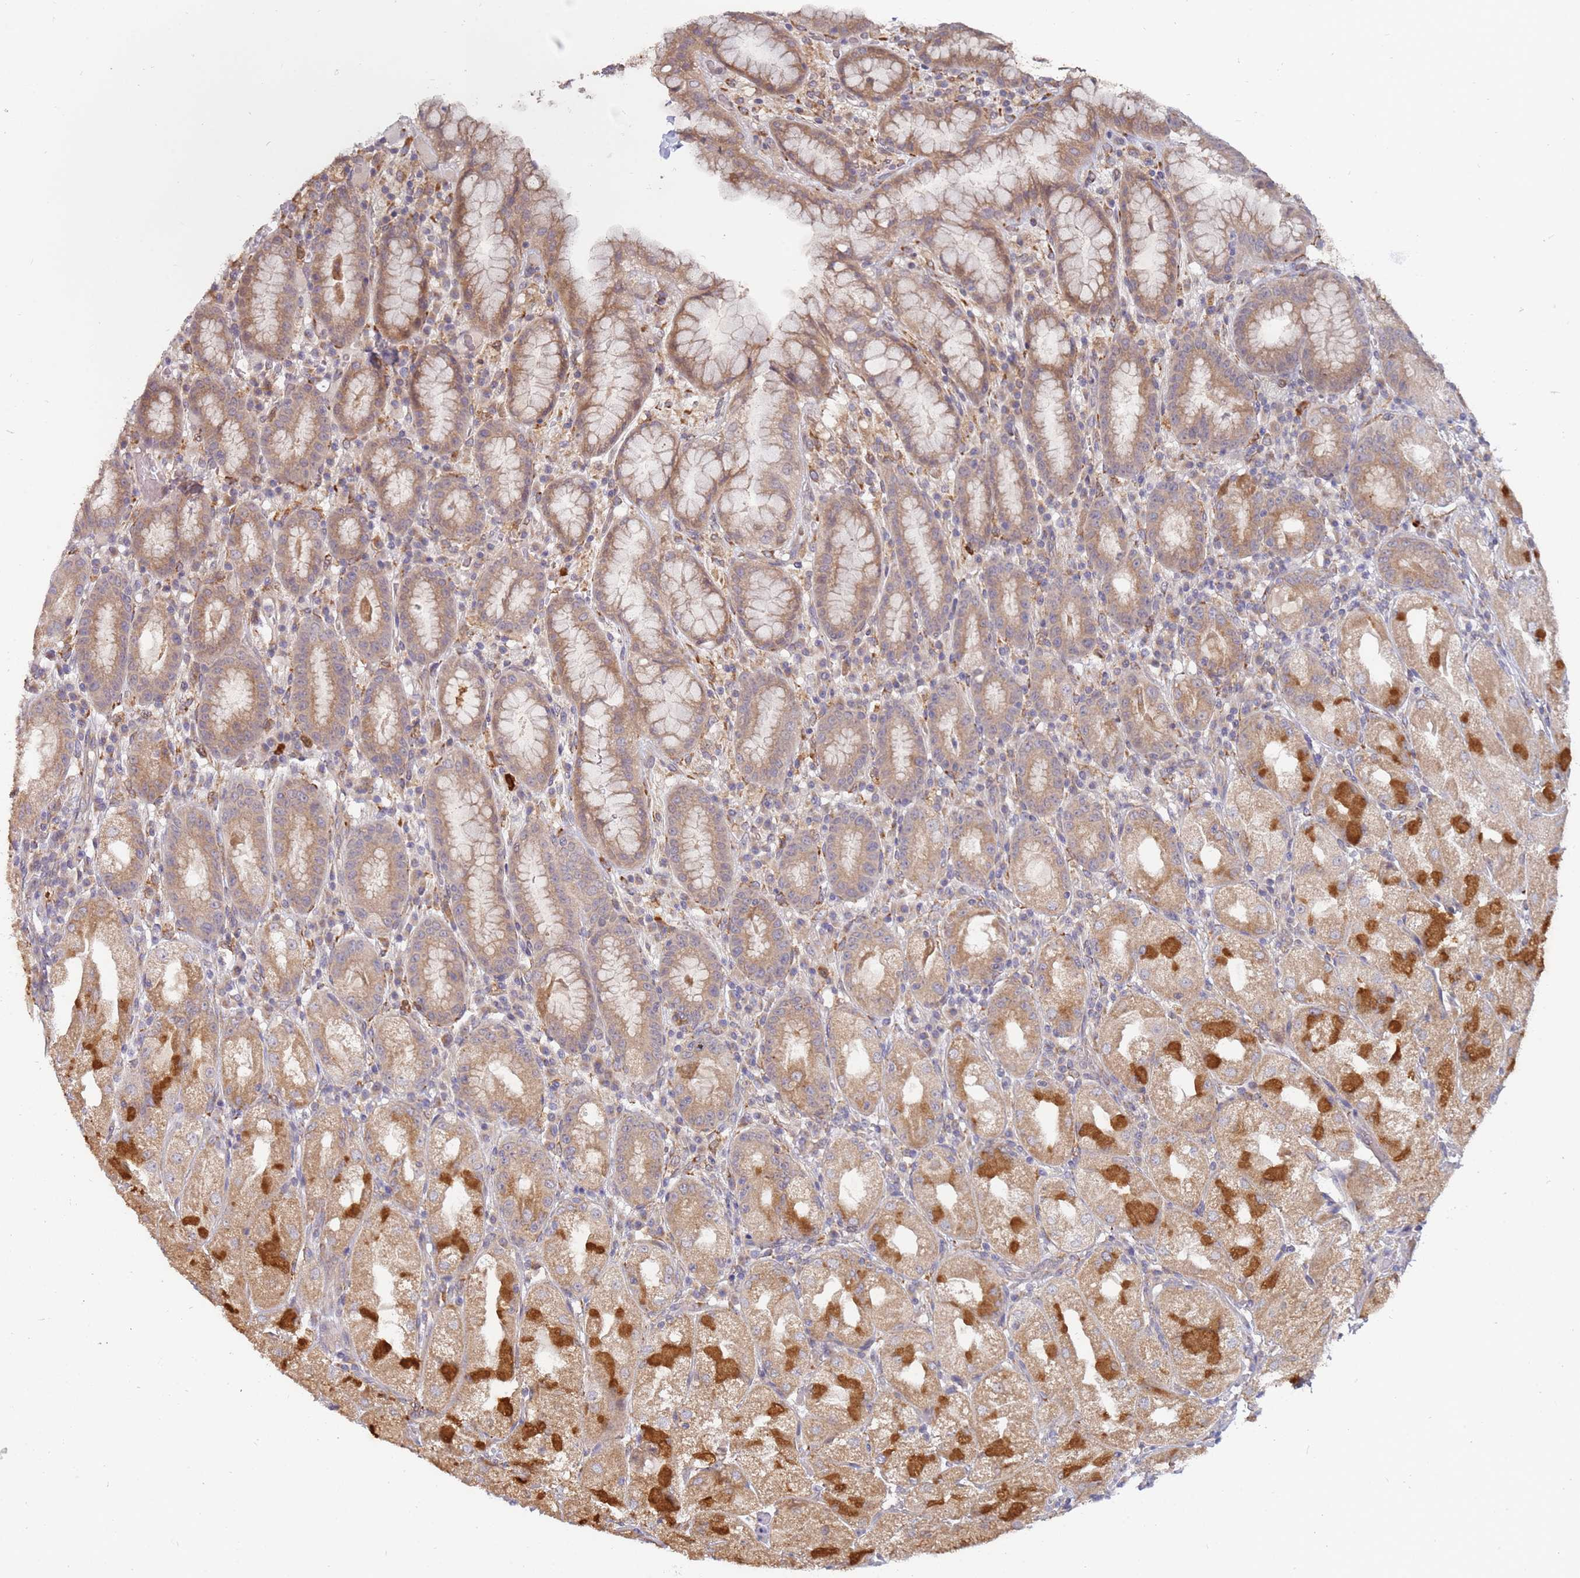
{"staining": {"intensity": "strong", "quantity": "25%-75%", "location": "cytoplasmic/membranous"}, "tissue": "stomach", "cell_type": "Glandular cells", "image_type": "normal", "snomed": [{"axis": "morphology", "description": "Normal tissue, NOS"}, {"axis": "topography", "description": "Stomach, upper"}], "caption": "A high amount of strong cytoplasmic/membranous expression is seen in approximately 25%-75% of glandular cells in unremarkable stomach.", "gene": "VRK2", "patient": {"sex": "male", "age": 52}}